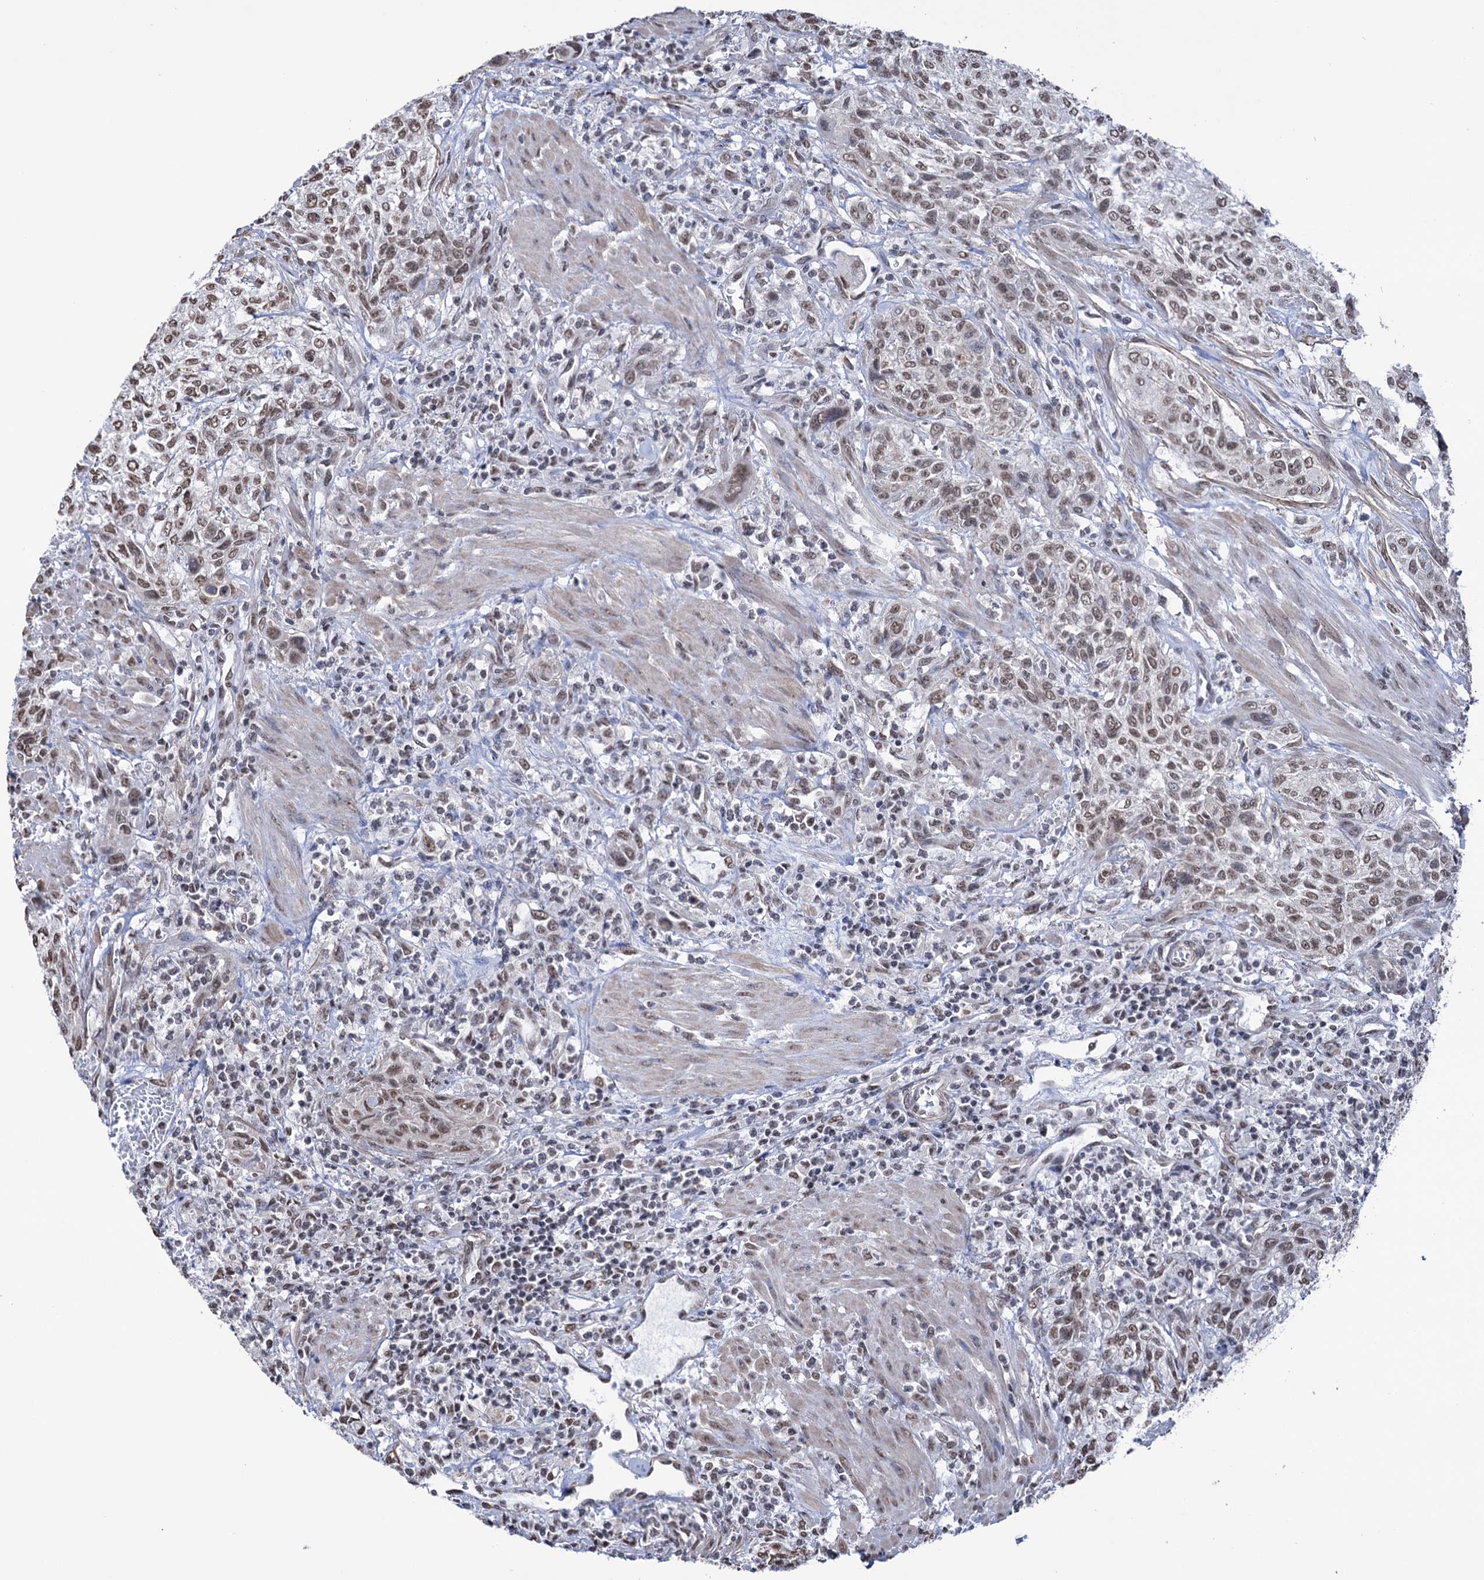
{"staining": {"intensity": "moderate", "quantity": ">75%", "location": "nuclear"}, "tissue": "urothelial cancer", "cell_type": "Tumor cells", "image_type": "cancer", "snomed": [{"axis": "morphology", "description": "Normal tissue, NOS"}, {"axis": "morphology", "description": "Urothelial carcinoma, NOS"}, {"axis": "topography", "description": "Urinary bladder"}, {"axis": "topography", "description": "Peripheral nerve tissue"}], "caption": "Immunohistochemistry (DAB (3,3'-diaminobenzidine)) staining of urothelial cancer demonstrates moderate nuclear protein expression in about >75% of tumor cells. (DAB (3,3'-diaminobenzidine) = brown stain, brightfield microscopy at high magnification).", "gene": "ABHD10", "patient": {"sex": "male", "age": 35}}